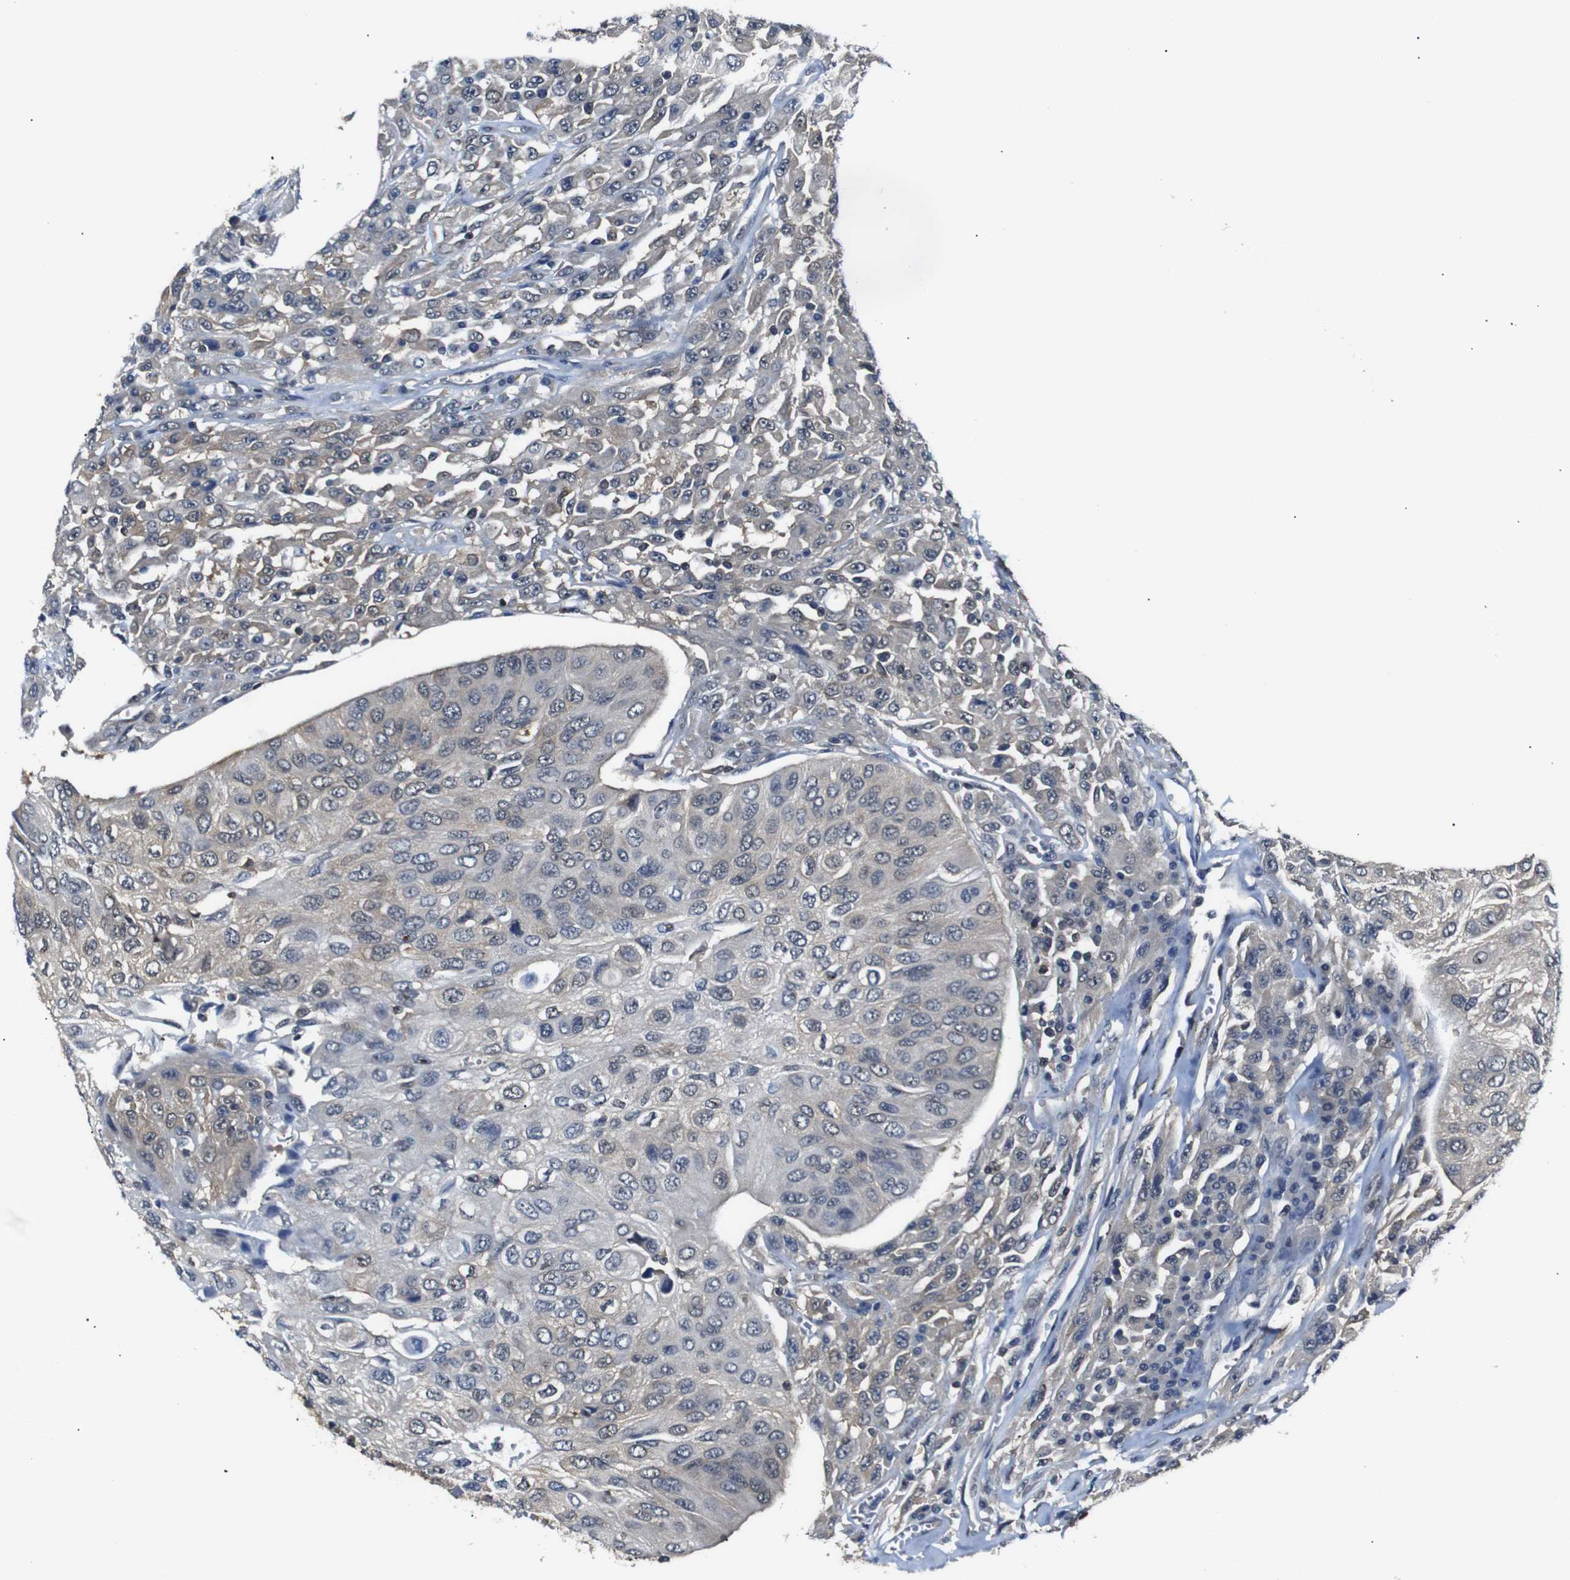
{"staining": {"intensity": "weak", "quantity": "<25%", "location": "cytoplasmic/membranous"}, "tissue": "urothelial cancer", "cell_type": "Tumor cells", "image_type": "cancer", "snomed": [{"axis": "morphology", "description": "Urothelial carcinoma, High grade"}, {"axis": "topography", "description": "Urinary bladder"}], "caption": "A high-resolution image shows immunohistochemistry (IHC) staining of high-grade urothelial carcinoma, which reveals no significant staining in tumor cells.", "gene": "UBXN1", "patient": {"sex": "male", "age": 66}}